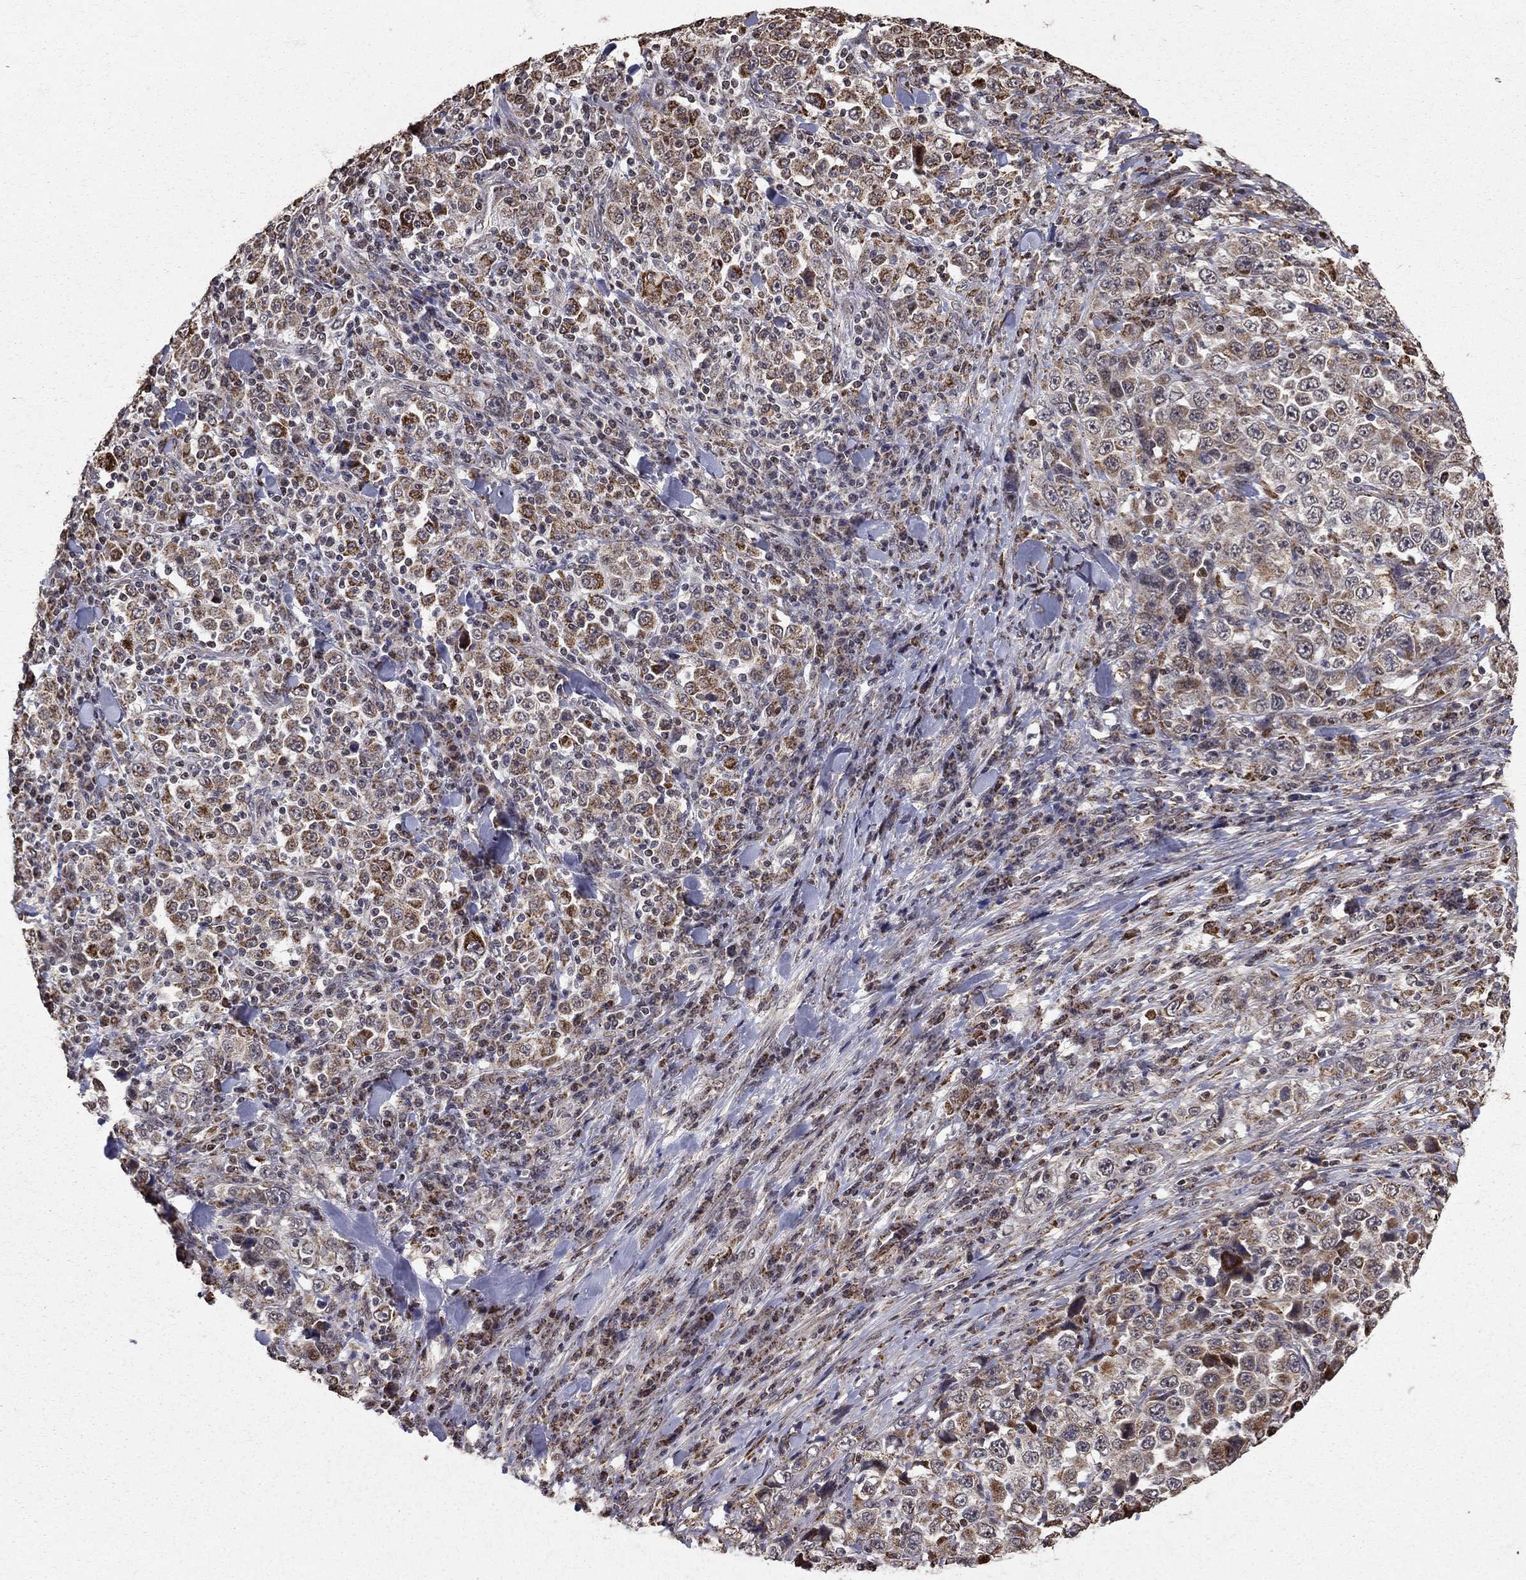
{"staining": {"intensity": "moderate", "quantity": "<25%", "location": "cytoplasmic/membranous"}, "tissue": "stomach cancer", "cell_type": "Tumor cells", "image_type": "cancer", "snomed": [{"axis": "morphology", "description": "Normal tissue, NOS"}, {"axis": "morphology", "description": "Adenocarcinoma, NOS"}, {"axis": "topography", "description": "Stomach, upper"}, {"axis": "topography", "description": "Stomach"}], "caption": "Tumor cells exhibit moderate cytoplasmic/membranous expression in about <25% of cells in stomach cancer.", "gene": "ACOT13", "patient": {"sex": "male", "age": 59}}